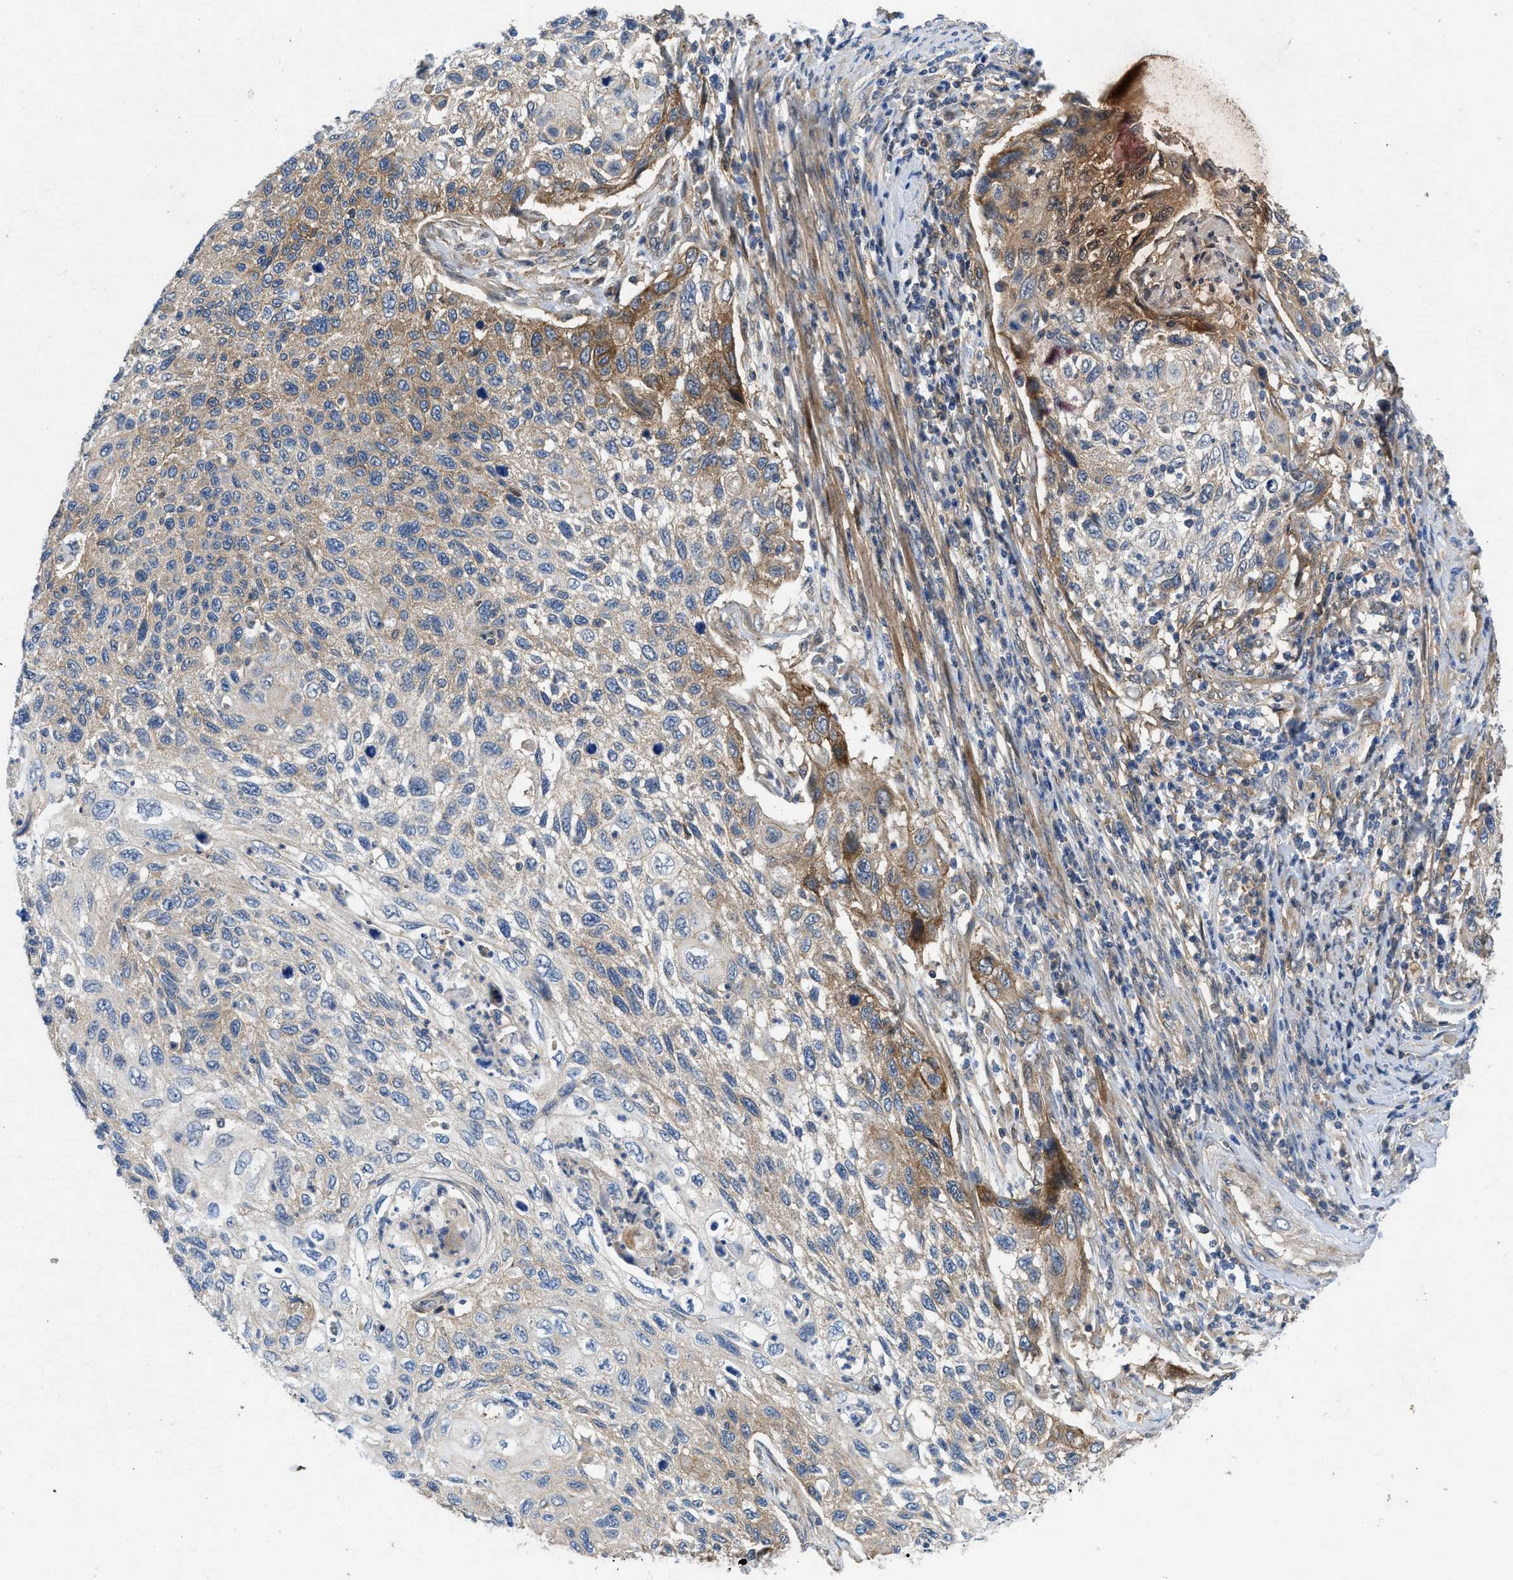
{"staining": {"intensity": "weak", "quantity": "<25%", "location": "cytoplasmic/membranous"}, "tissue": "cervical cancer", "cell_type": "Tumor cells", "image_type": "cancer", "snomed": [{"axis": "morphology", "description": "Squamous cell carcinoma, NOS"}, {"axis": "topography", "description": "Cervix"}], "caption": "Micrograph shows no protein staining in tumor cells of cervical squamous cell carcinoma tissue. (DAB (3,3'-diaminobenzidine) immunohistochemistry, high magnification).", "gene": "PANX1", "patient": {"sex": "female", "age": 70}}